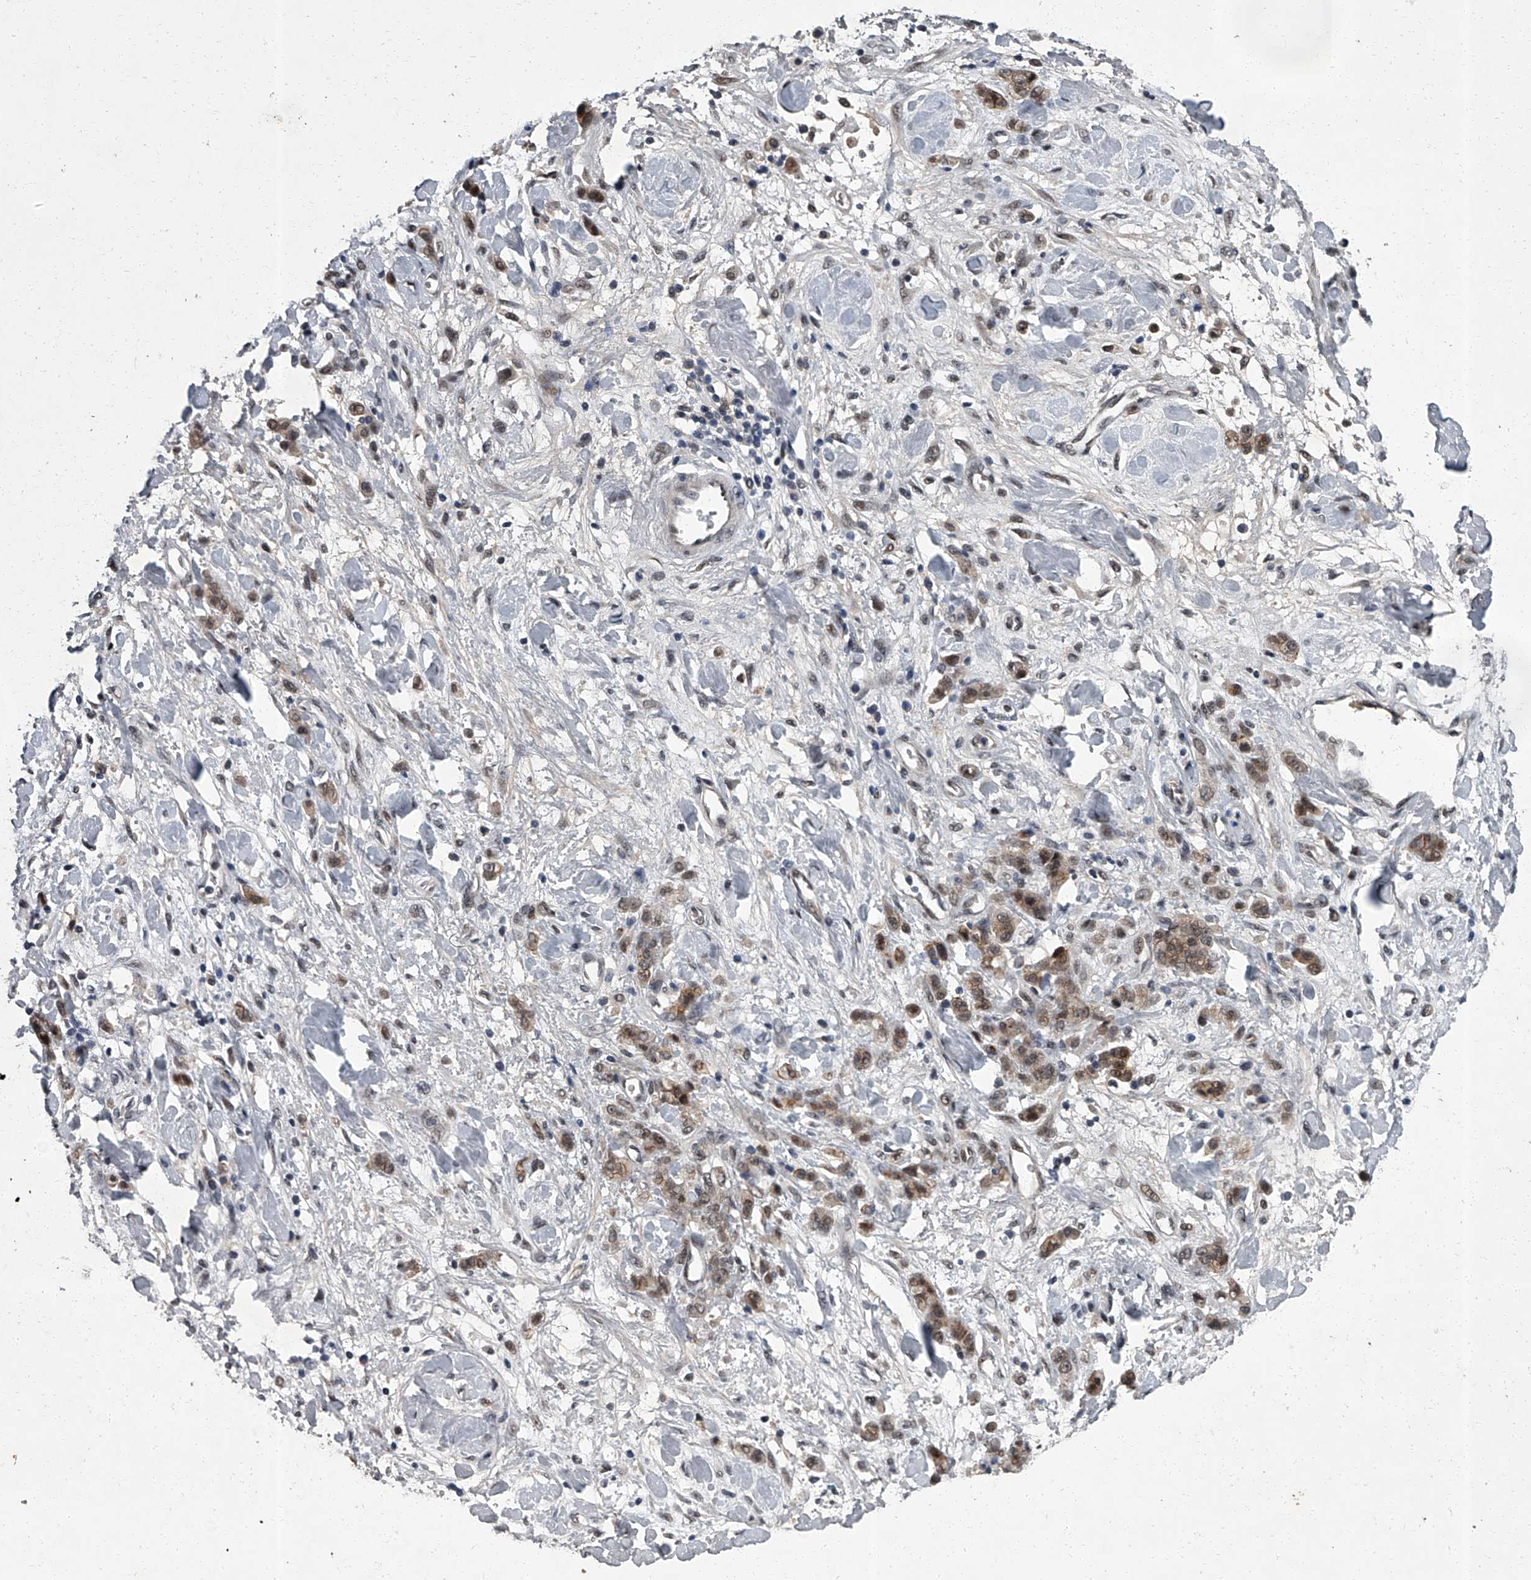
{"staining": {"intensity": "moderate", "quantity": ">75%", "location": "cytoplasmic/membranous,nuclear"}, "tissue": "stomach cancer", "cell_type": "Tumor cells", "image_type": "cancer", "snomed": [{"axis": "morphology", "description": "Normal tissue, NOS"}, {"axis": "morphology", "description": "Adenocarcinoma, NOS"}, {"axis": "topography", "description": "Stomach"}], "caption": "Moderate cytoplasmic/membranous and nuclear staining is present in approximately >75% of tumor cells in stomach adenocarcinoma.", "gene": "ZNF518B", "patient": {"sex": "male", "age": 82}}